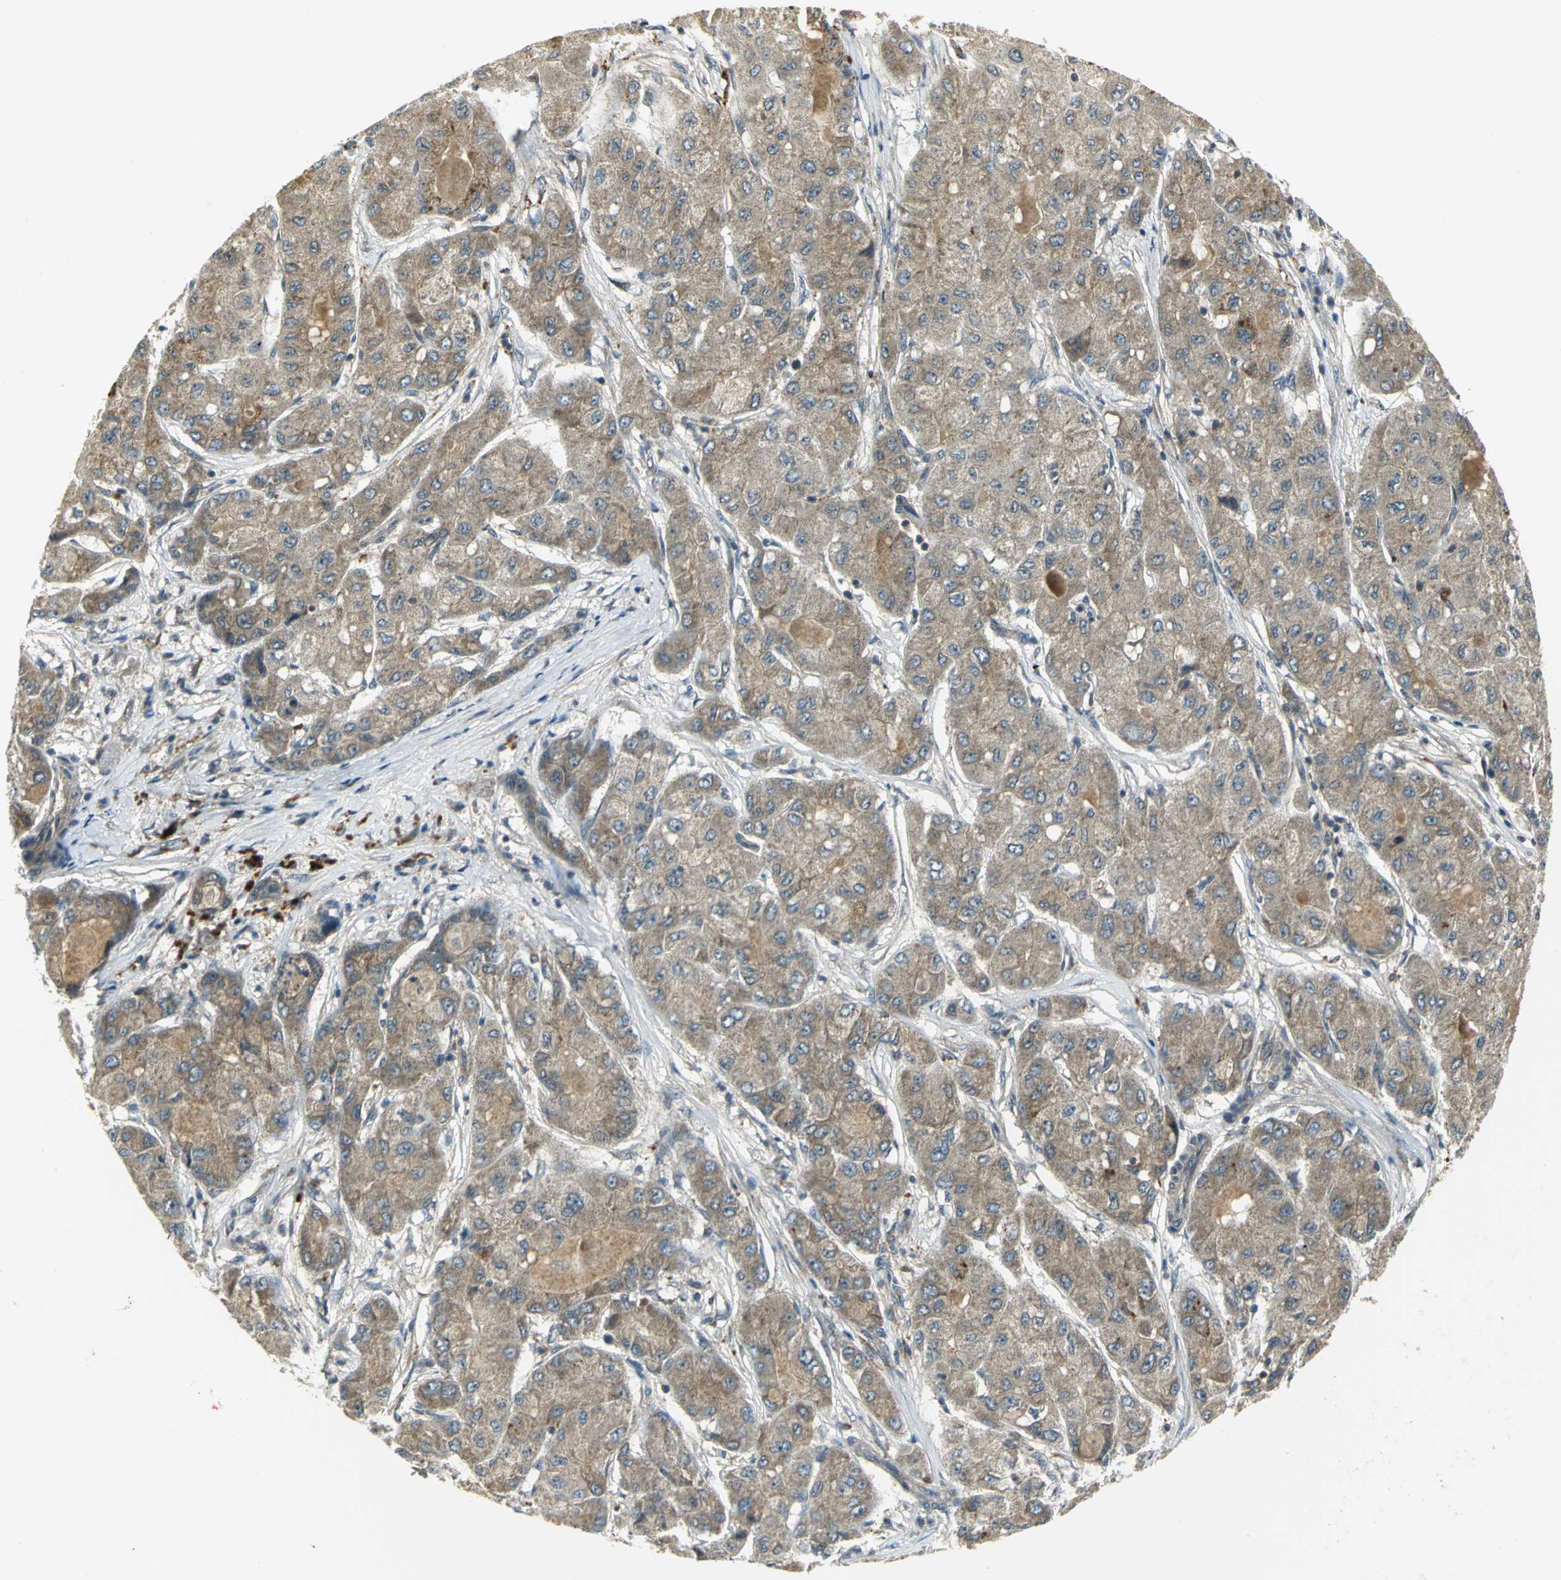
{"staining": {"intensity": "moderate", "quantity": ">75%", "location": "cytoplasmic/membranous"}, "tissue": "liver cancer", "cell_type": "Tumor cells", "image_type": "cancer", "snomed": [{"axis": "morphology", "description": "Carcinoma, Hepatocellular, NOS"}, {"axis": "topography", "description": "Liver"}], "caption": "Immunohistochemistry (IHC) (DAB (3,3'-diaminobenzidine)) staining of hepatocellular carcinoma (liver) shows moderate cytoplasmic/membranous protein positivity in approximately >75% of tumor cells. The protein is shown in brown color, while the nuclei are stained blue.", "gene": "MAPK8IP3", "patient": {"sex": "male", "age": 80}}